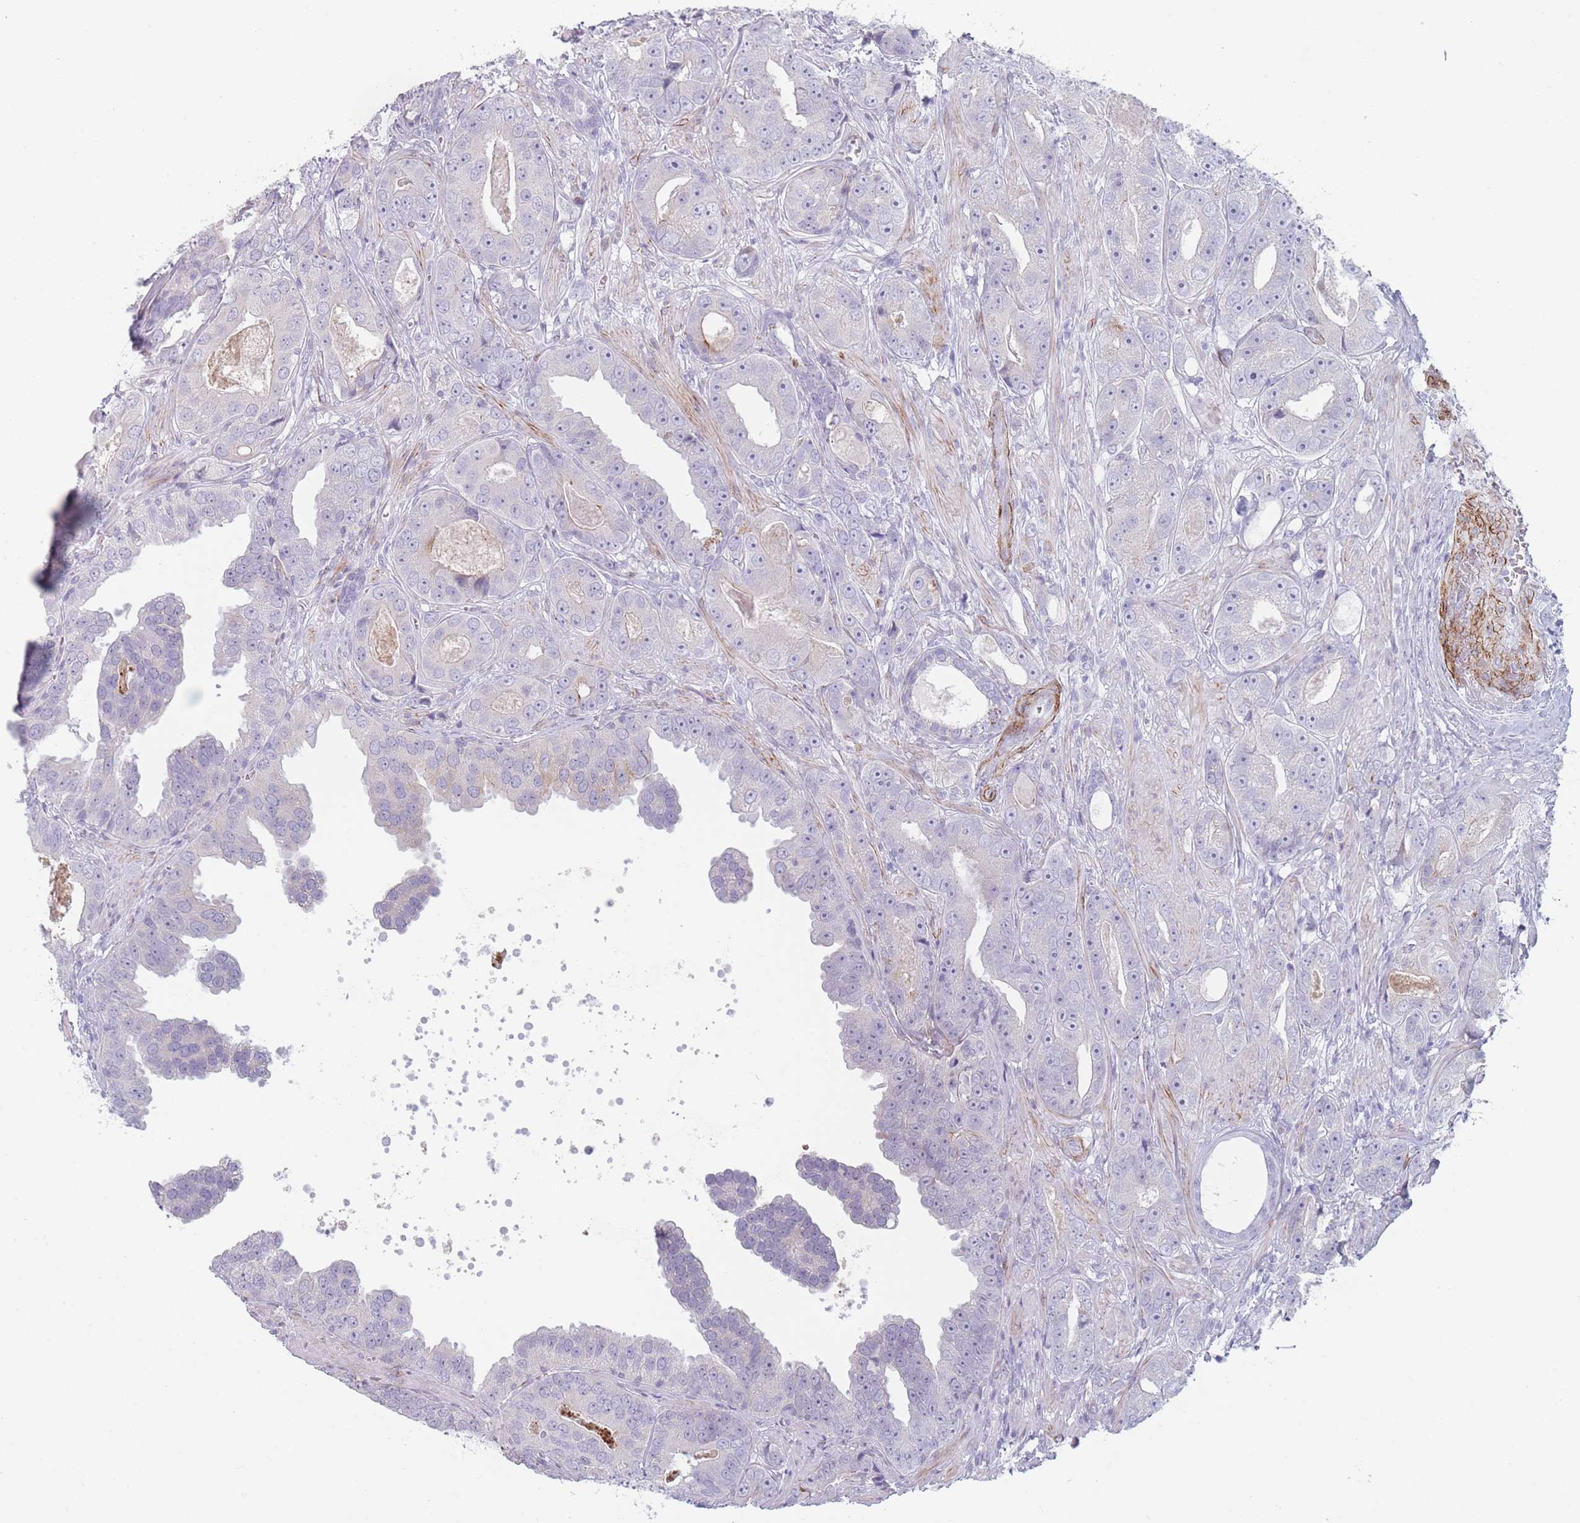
{"staining": {"intensity": "negative", "quantity": "none", "location": "none"}, "tissue": "prostate cancer", "cell_type": "Tumor cells", "image_type": "cancer", "snomed": [{"axis": "morphology", "description": "Adenocarcinoma, High grade"}, {"axis": "topography", "description": "Prostate"}], "caption": "Immunohistochemistry (IHC) histopathology image of human prostate high-grade adenocarcinoma stained for a protein (brown), which exhibits no expression in tumor cells.", "gene": "IFNA6", "patient": {"sex": "male", "age": 71}}